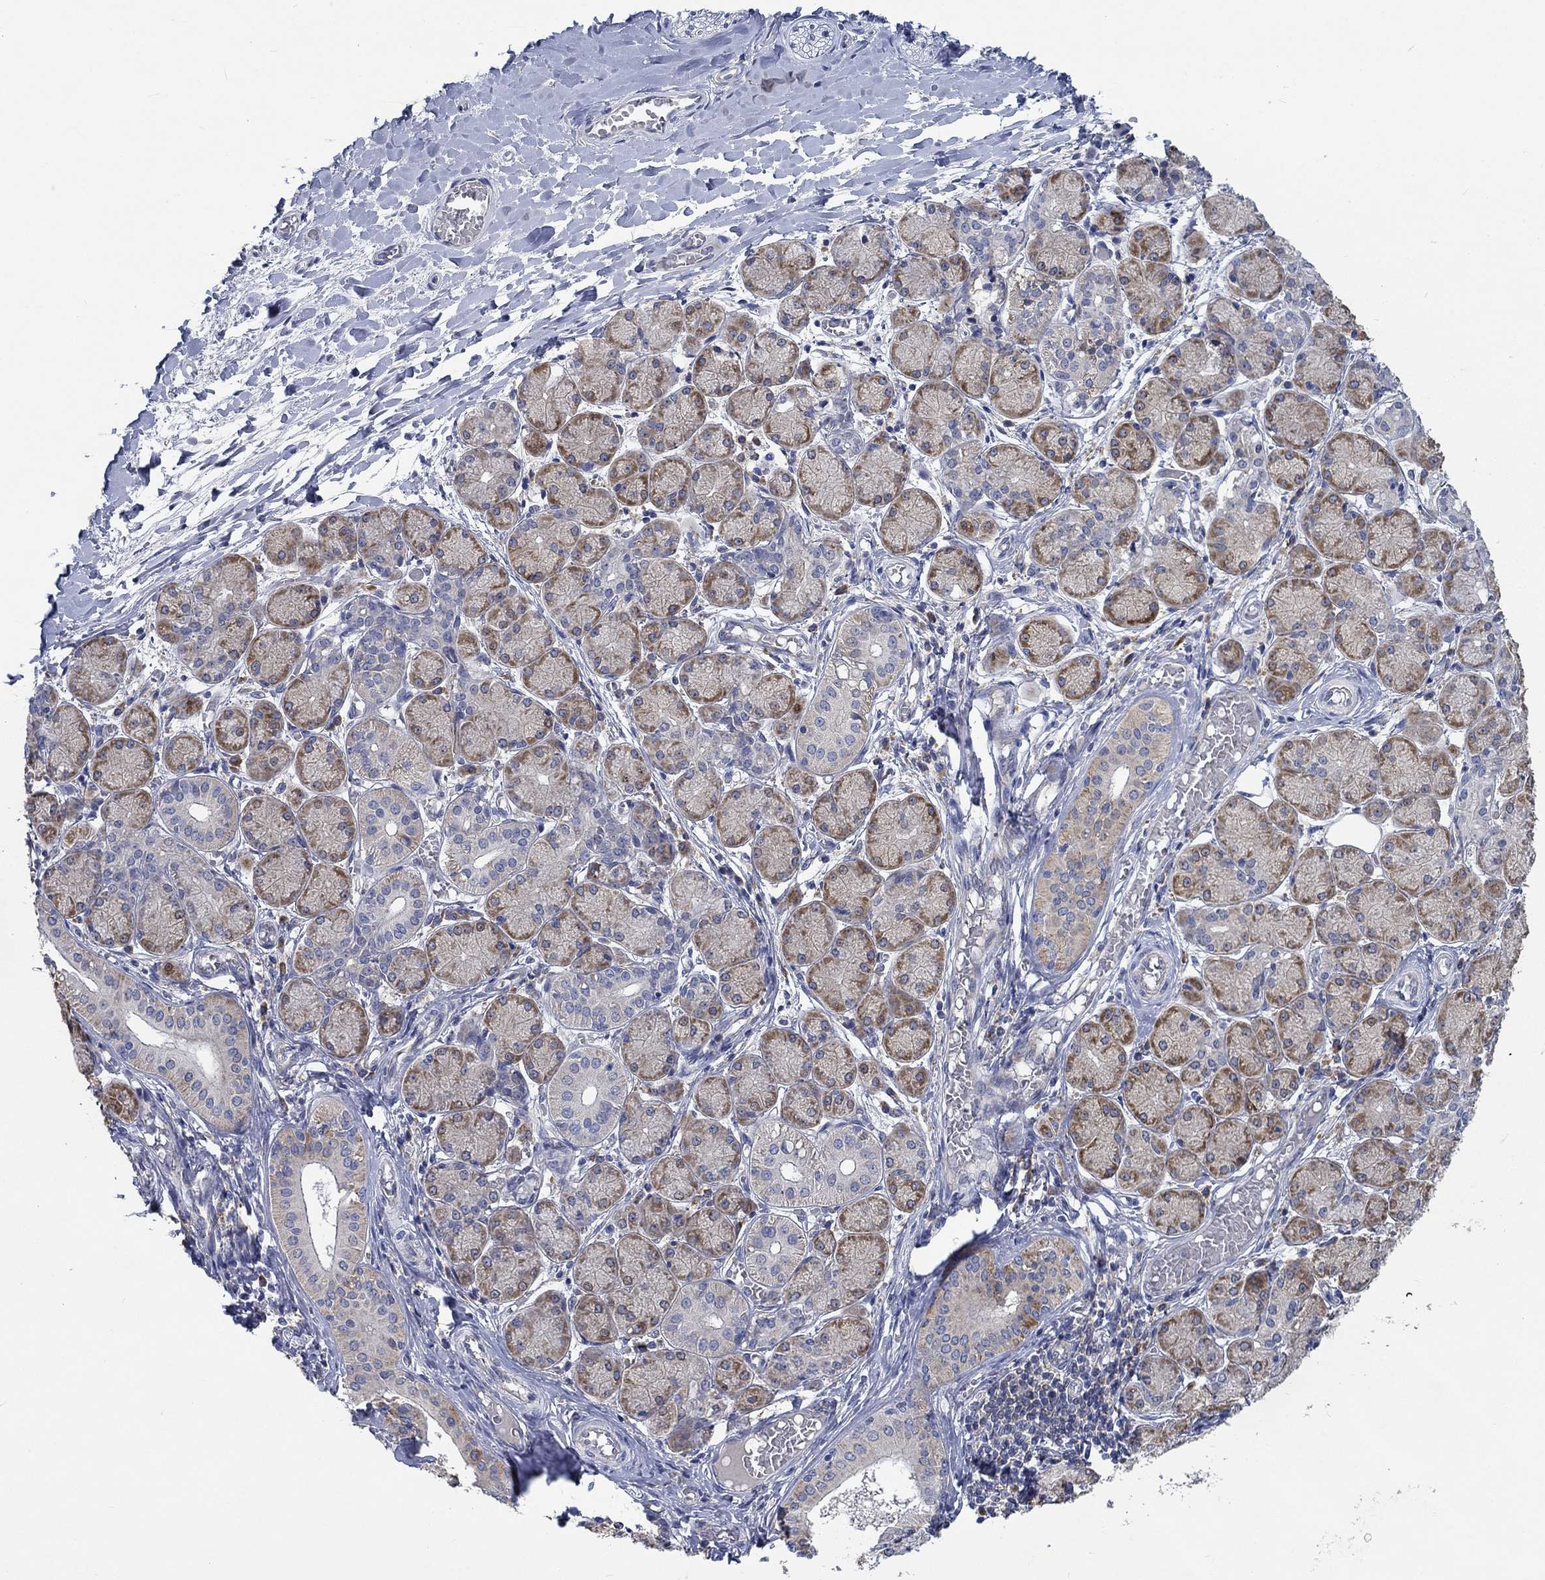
{"staining": {"intensity": "moderate", "quantity": "25%-75%", "location": "cytoplasmic/membranous"}, "tissue": "salivary gland", "cell_type": "Glandular cells", "image_type": "normal", "snomed": [{"axis": "morphology", "description": "Normal tissue, NOS"}, {"axis": "topography", "description": "Salivary gland"}, {"axis": "topography", "description": "Peripheral nerve tissue"}], "caption": "Immunohistochemical staining of unremarkable human salivary gland reveals 25%-75% levels of moderate cytoplasmic/membranous protein staining in about 25%-75% of glandular cells.", "gene": "MMP24", "patient": {"sex": "female", "age": 24}}